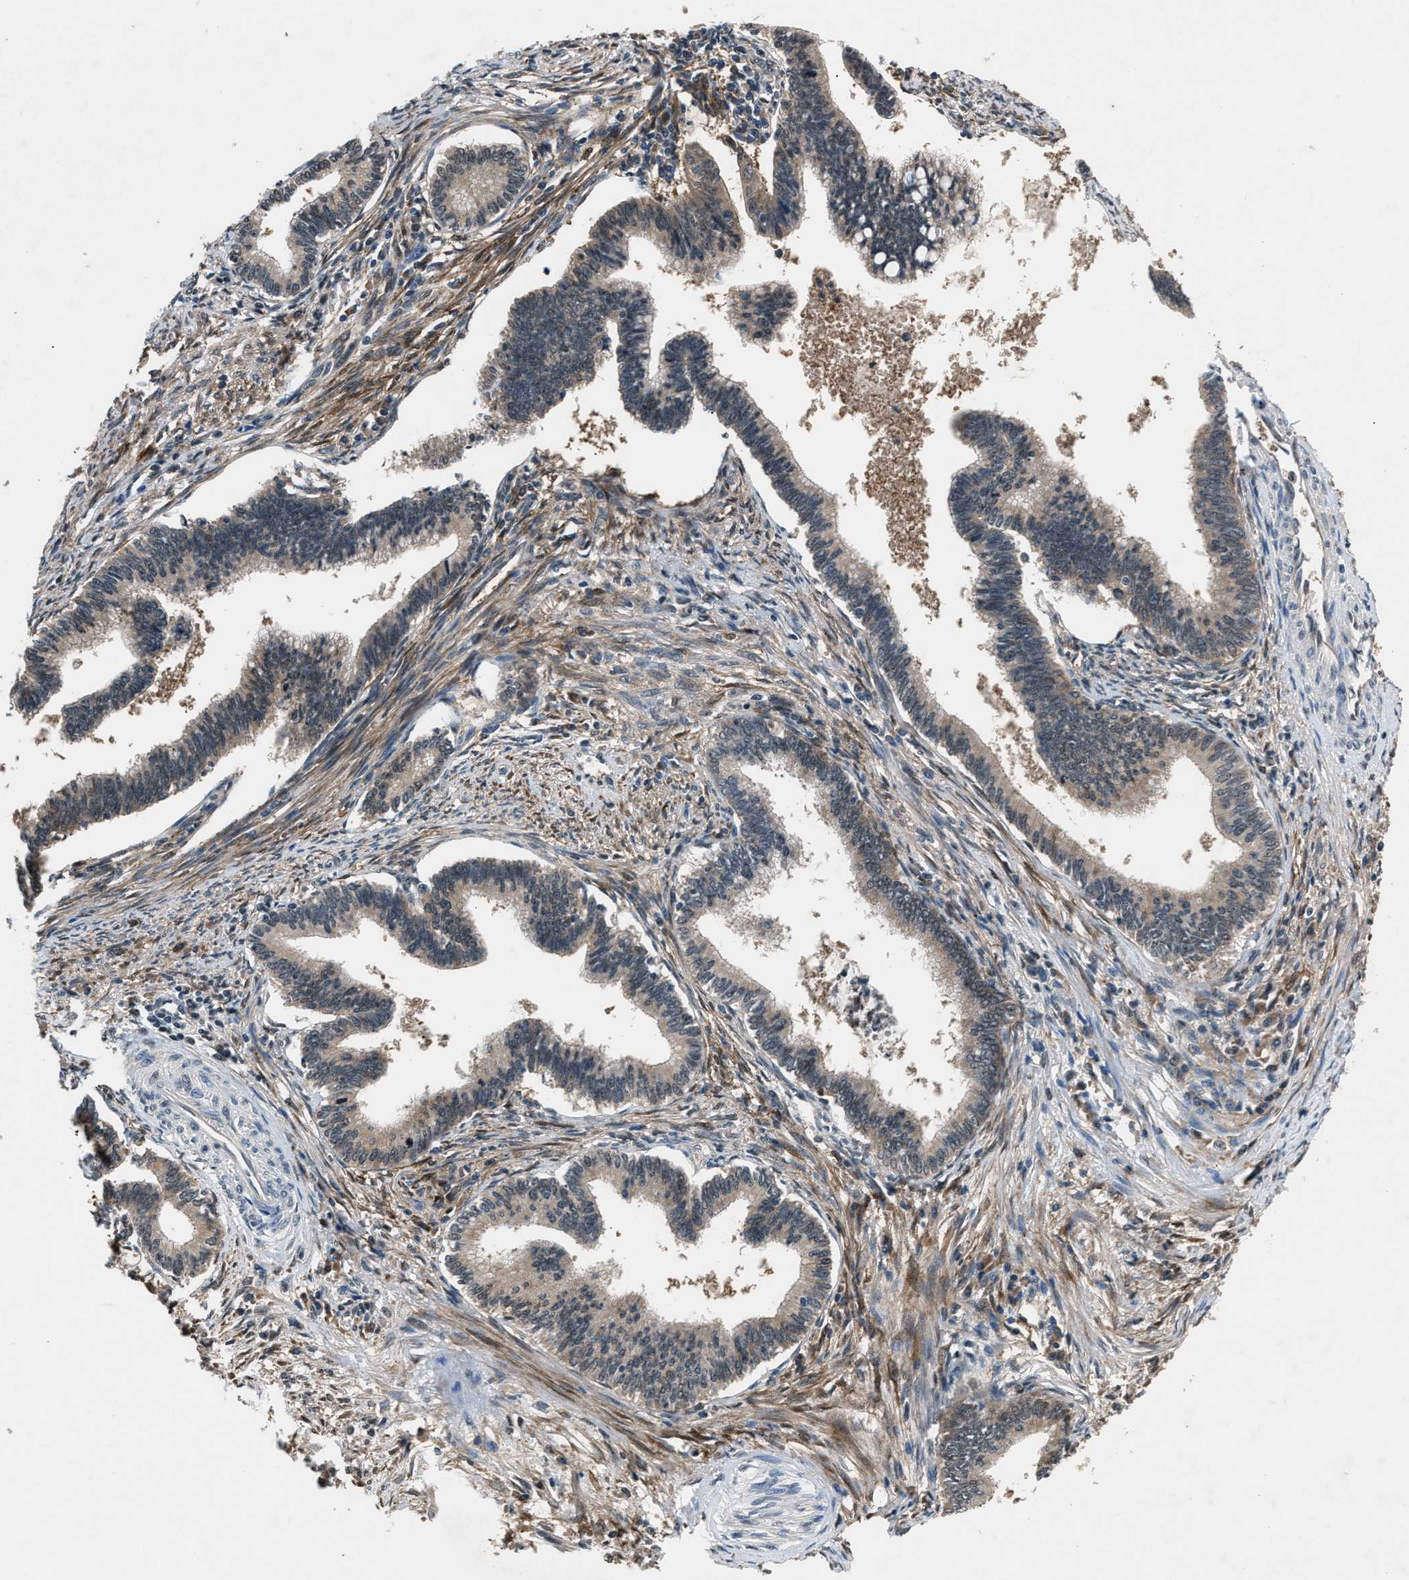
{"staining": {"intensity": "weak", "quantity": "<25%", "location": "cytoplasmic/membranous"}, "tissue": "cervical cancer", "cell_type": "Tumor cells", "image_type": "cancer", "snomed": [{"axis": "morphology", "description": "Adenocarcinoma, NOS"}, {"axis": "topography", "description": "Cervix"}], "caption": "Tumor cells are negative for protein expression in human cervical adenocarcinoma.", "gene": "TP53I3", "patient": {"sex": "female", "age": 36}}